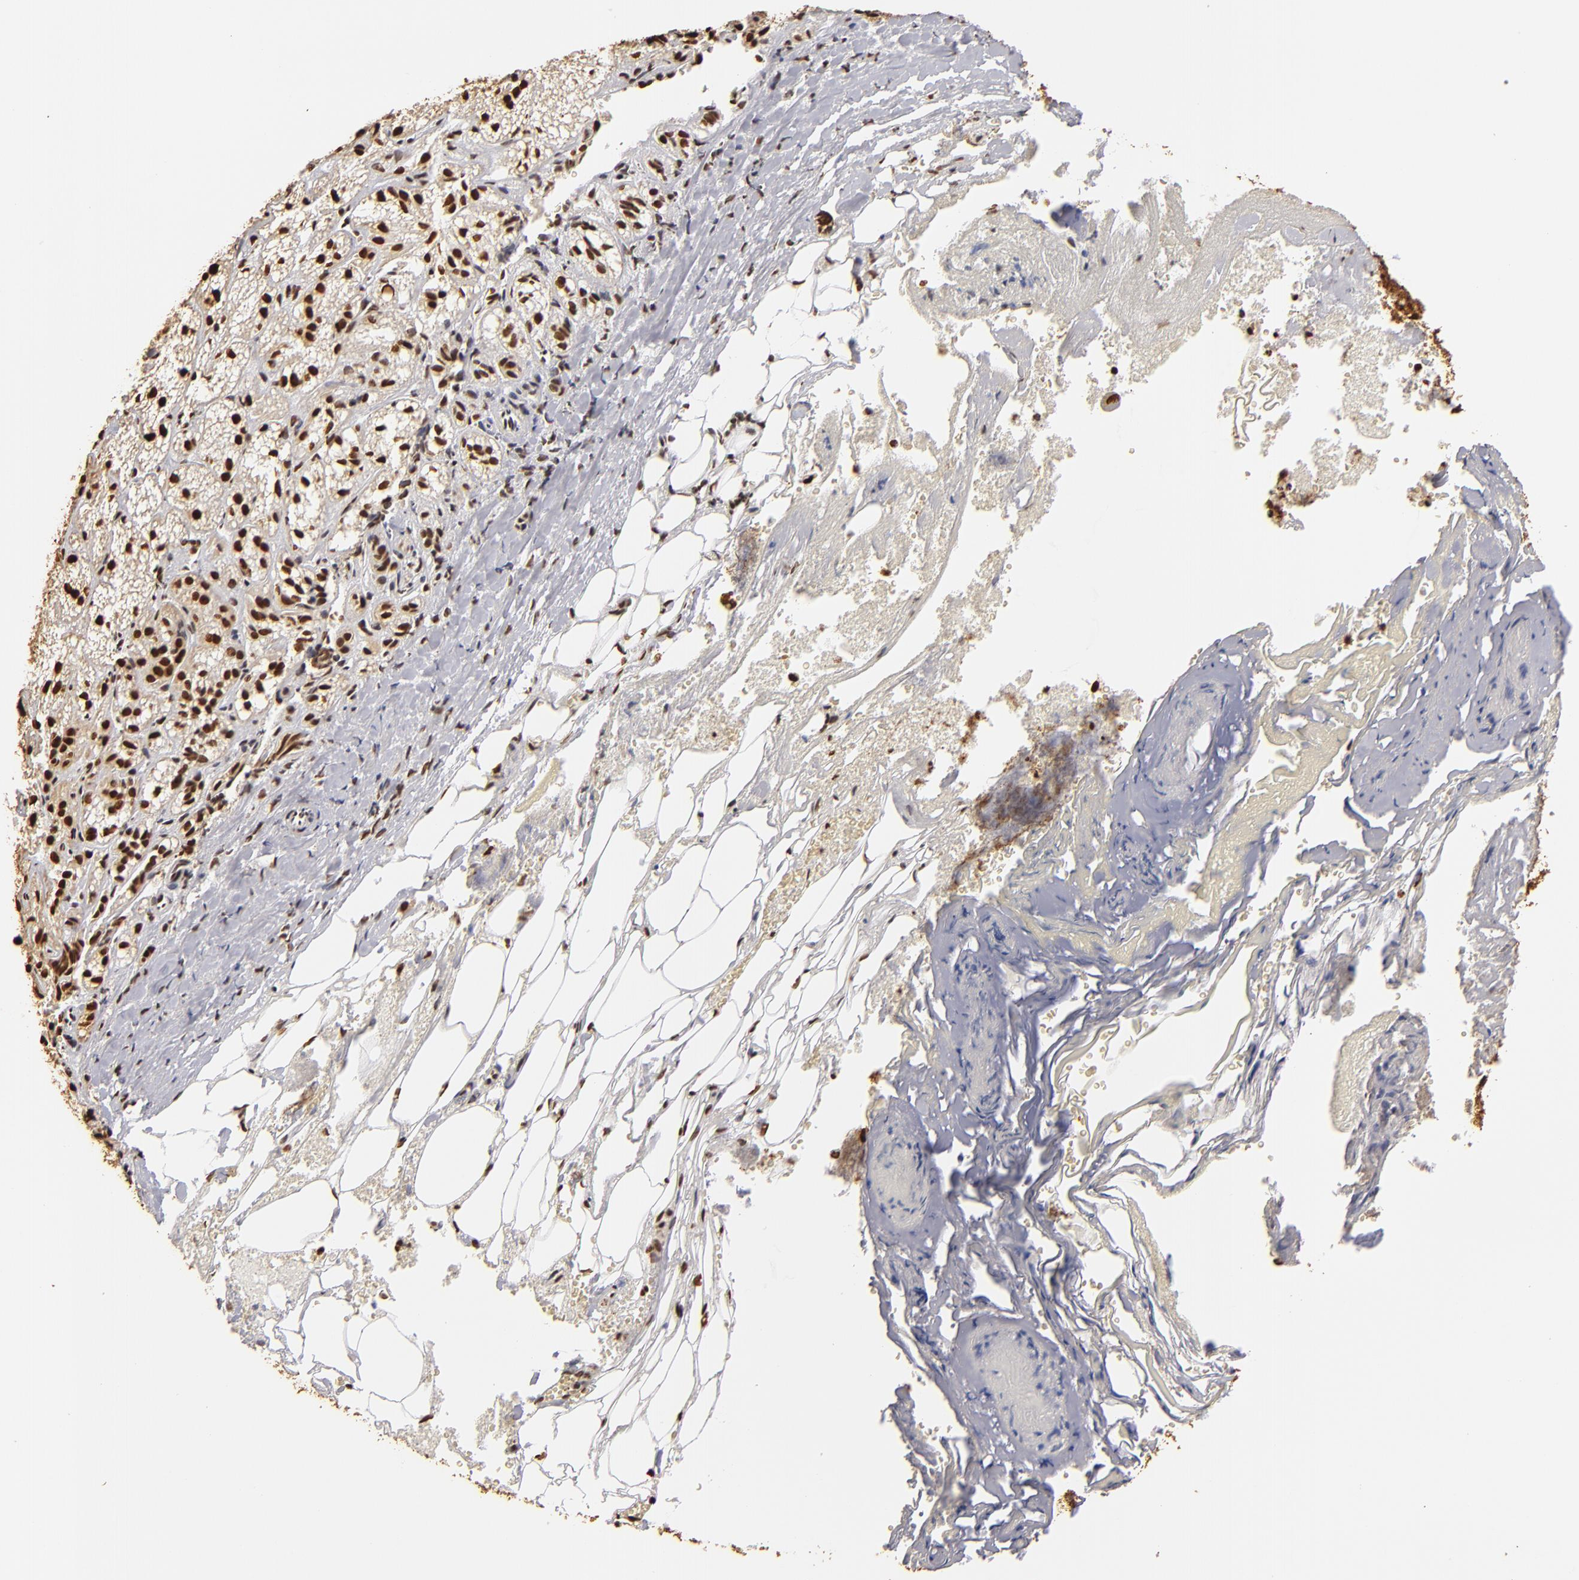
{"staining": {"intensity": "strong", "quantity": ">75%", "location": "nuclear"}, "tissue": "adrenal gland", "cell_type": "Glandular cells", "image_type": "normal", "snomed": [{"axis": "morphology", "description": "Normal tissue, NOS"}, {"axis": "topography", "description": "Adrenal gland"}], "caption": "Protein expression by immunohistochemistry (IHC) demonstrates strong nuclear positivity in about >75% of glandular cells in unremarkable adrenal gland. (IHC, brightfield microscopy, high magnification).", "gene": "ILF3", "patient": {"sex": "female", "age": 71}}